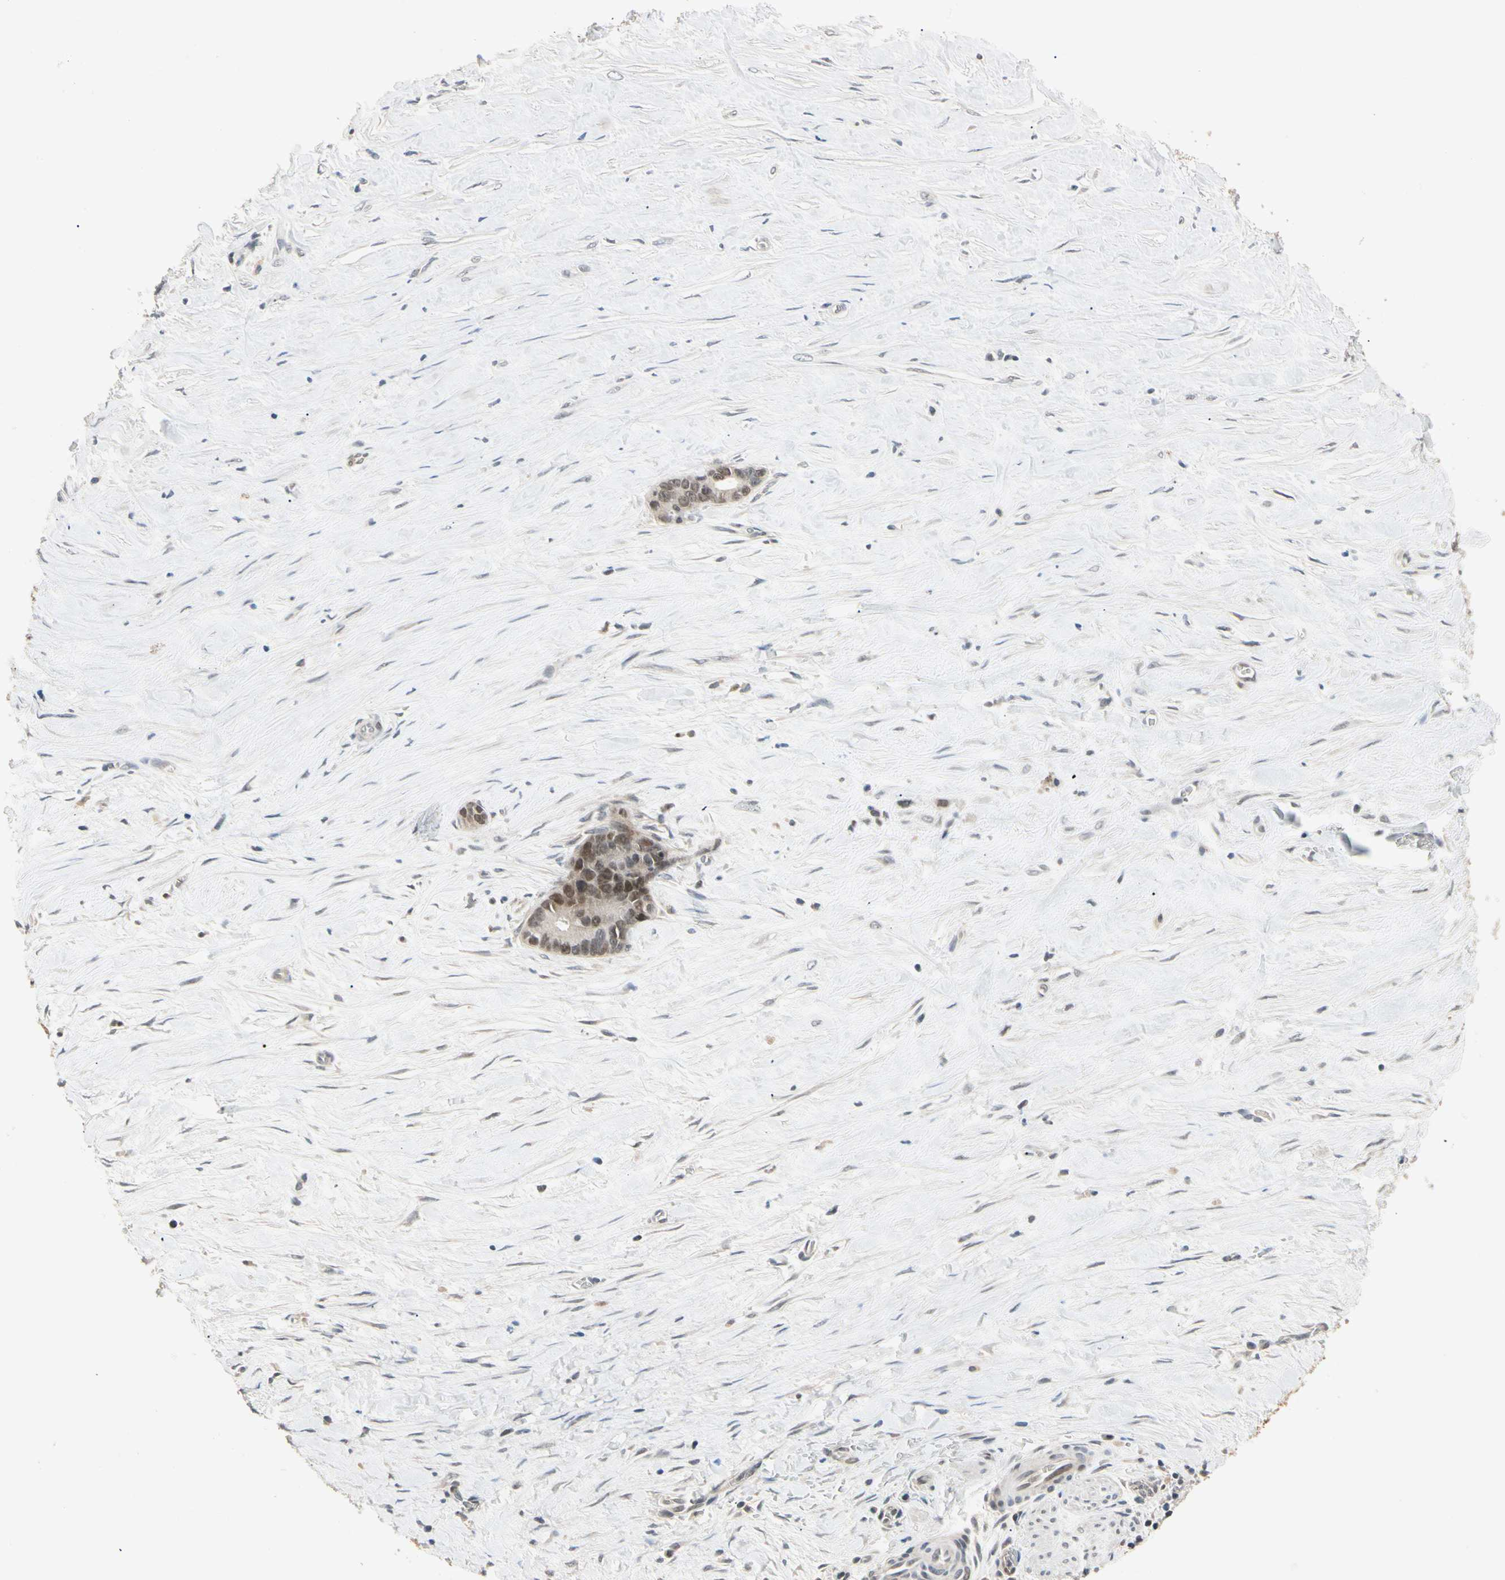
{"staining": {"intensity": "moderate", "quantity": ">75%", "location": "cytoplasmic/membranous,nuclear"}, "tissue": "liver cancer", "cell_type": "Tumor cells", "image_type": "cancer", "snomed": [{"axis": "morphology", "description": "Cholangiocarcinoma"}, {"axis": "topography", "description": "Liver"}], "caption": "There is medium levels of moderate cytoplasmic/membranous and nuclear expression in tumor cells of liver cancer (cholangiocarcinoma), as demonstrated by immunohistochemical staining (brown color).", "gene": "RIOX2", "patient": {"sex": "female", "age": 55}}